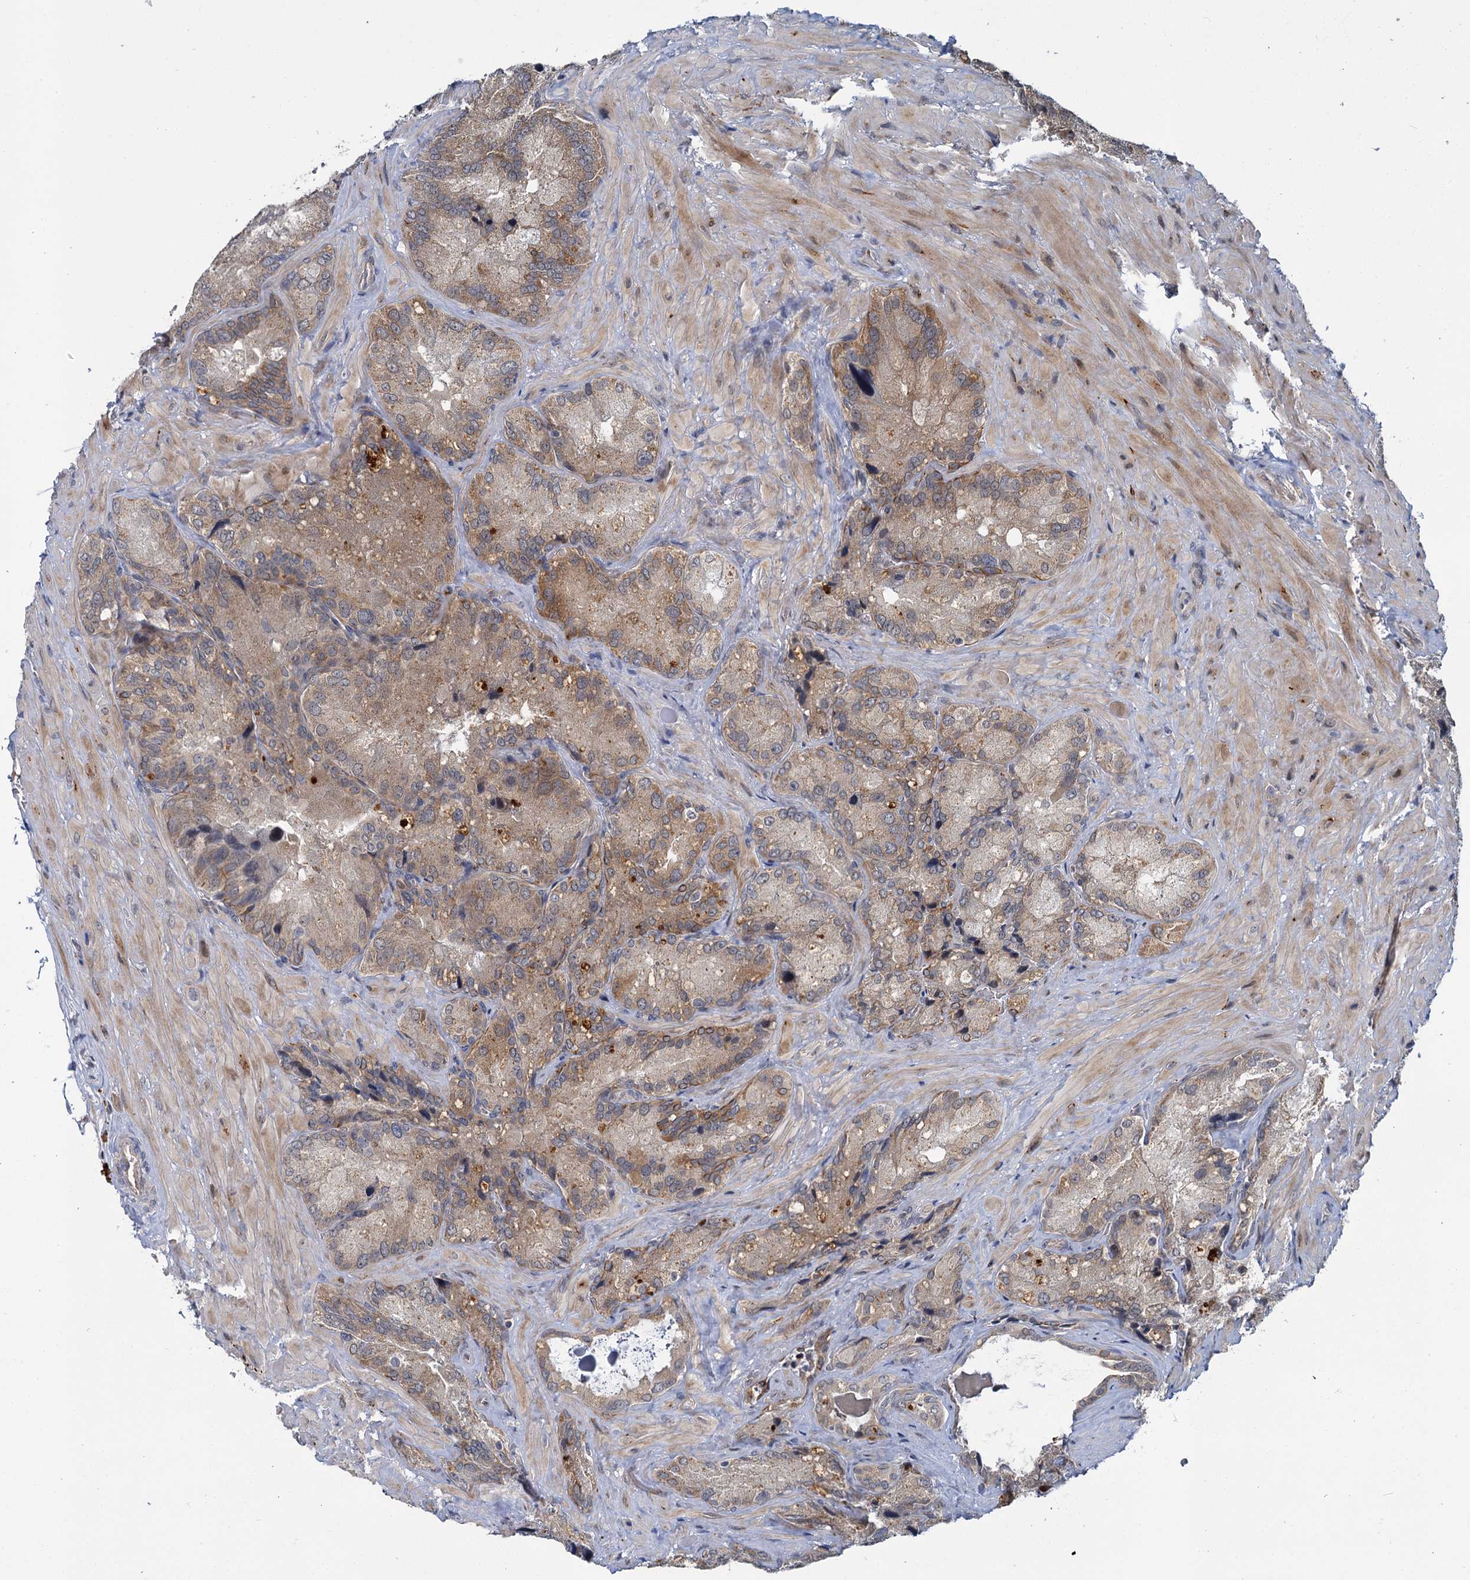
{"staining": {"intensity": "moderate", "quantity": "<25%", "location": "cytoplasmic/membranous"}, "tissue": "seminal vesicle", "cell_type": "Glandular cells", "image_type": "normal", "snomed": [{"axis": "morphology", "description": "Normal tissue, NOS"}, {"axis": "topography", "description": "Seminal veicle"}], "caption": "Benign seminal vesicle displays moderate cytoplasmic/membranous staining in about <25% of glandular cells, visualized by immunohistochemistry.", "gene": "APBA2", "patient": {"sex": "male", "age": 62}}